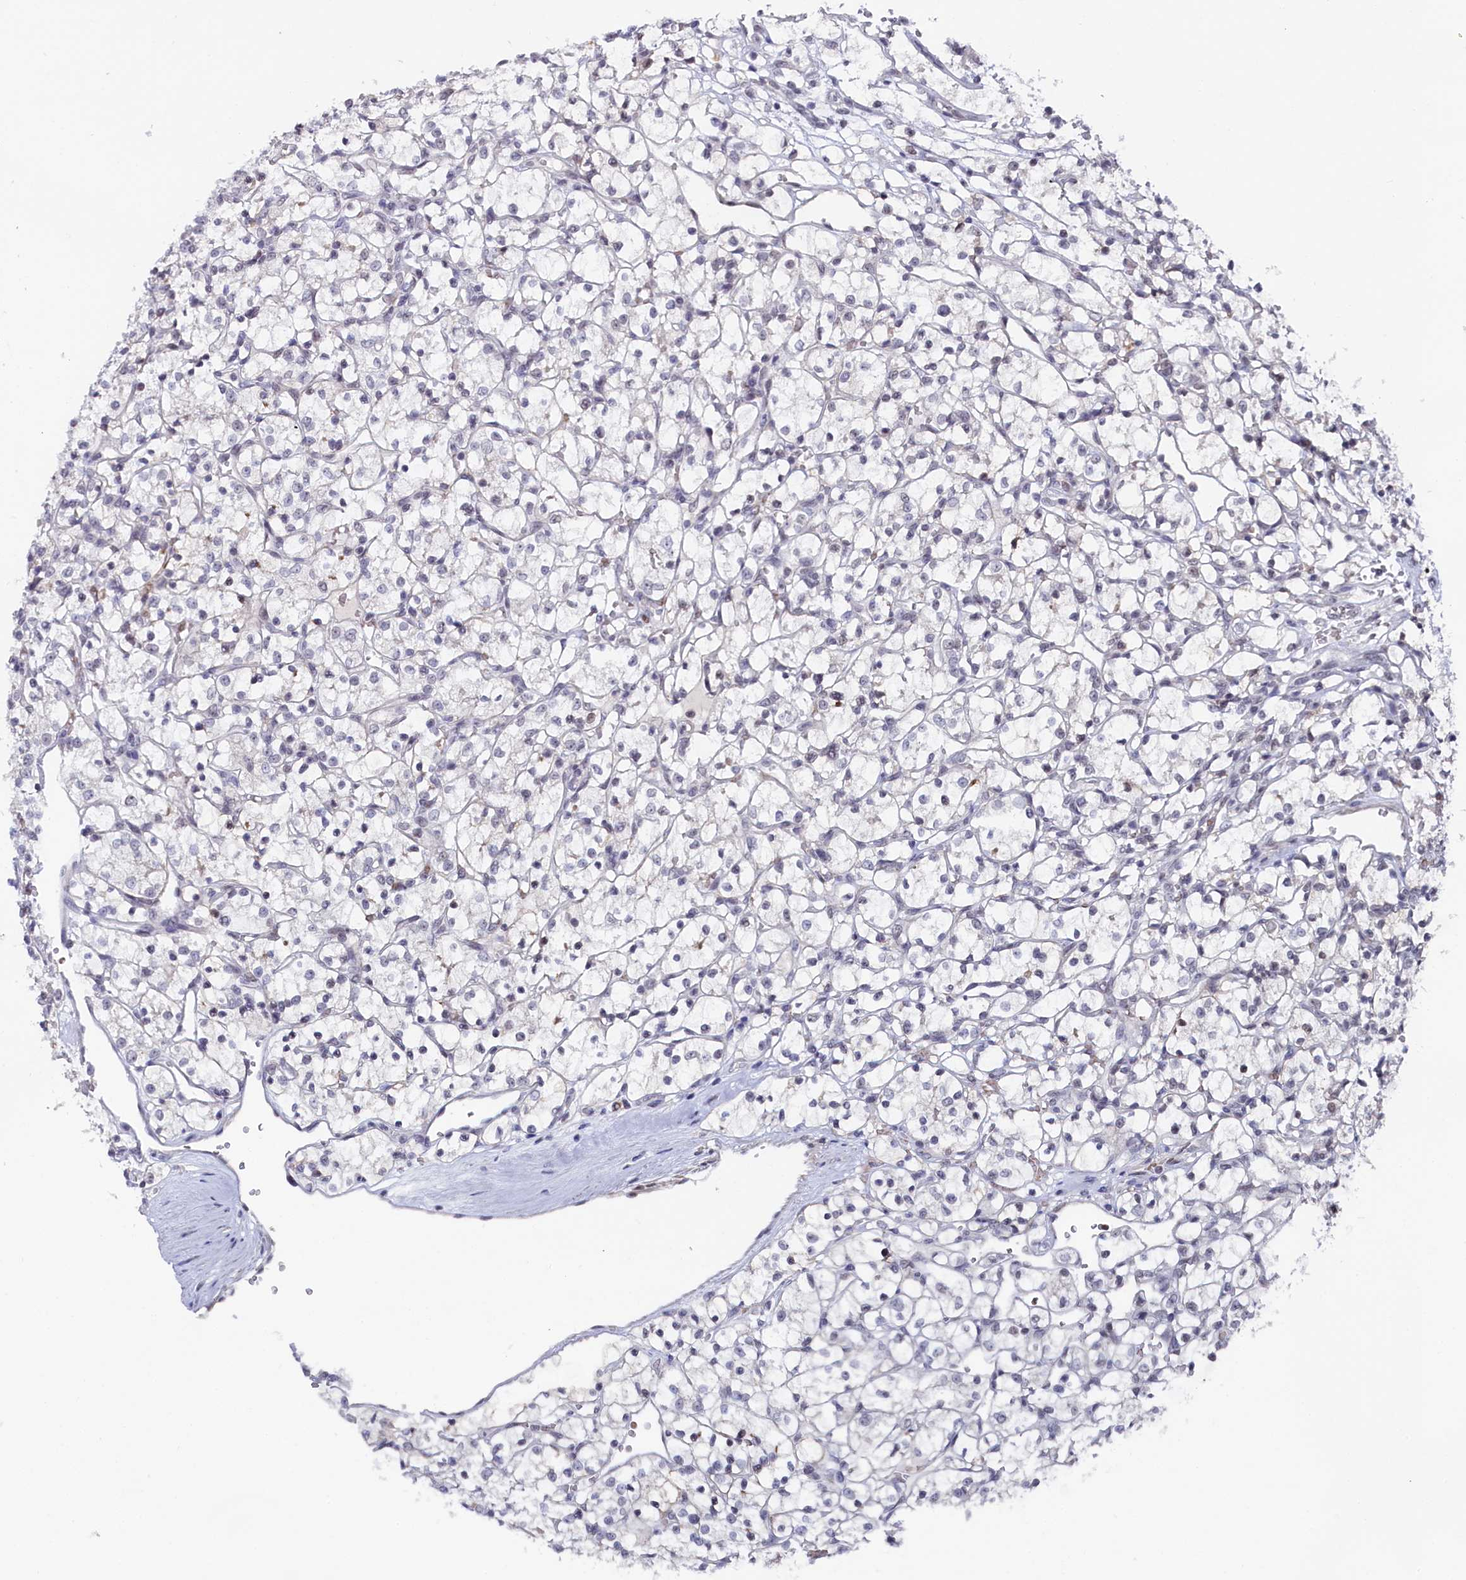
{"staining": {"intensity": "negative", "quantity": "none", "location": "none"}, "tissue": "renal cancer", "cell_type": "Tumor cells", "image_type": "cancer", "snomed": [{"axis": "morphology", "description": "Adenocarcinoma, NOS"}, {"axis": "topography", "description": "Kidney"}], "caption": "Immunohistochemistry photomicrograph of neoplastic tissue: adenocarcinoma (renal) stained with DAB (3,3'-diaminobenzidine) demonstrates no significant protein expression in tumor cells. (Stains: DAB (3,3'-diaminobenzidine) immunohistochemistry with hematoxylin counter stain, Microscopy: brightfield microscopy at high magnification).", "gene": "TIGD4", "patient": {"sex": "female", "age": 69}}